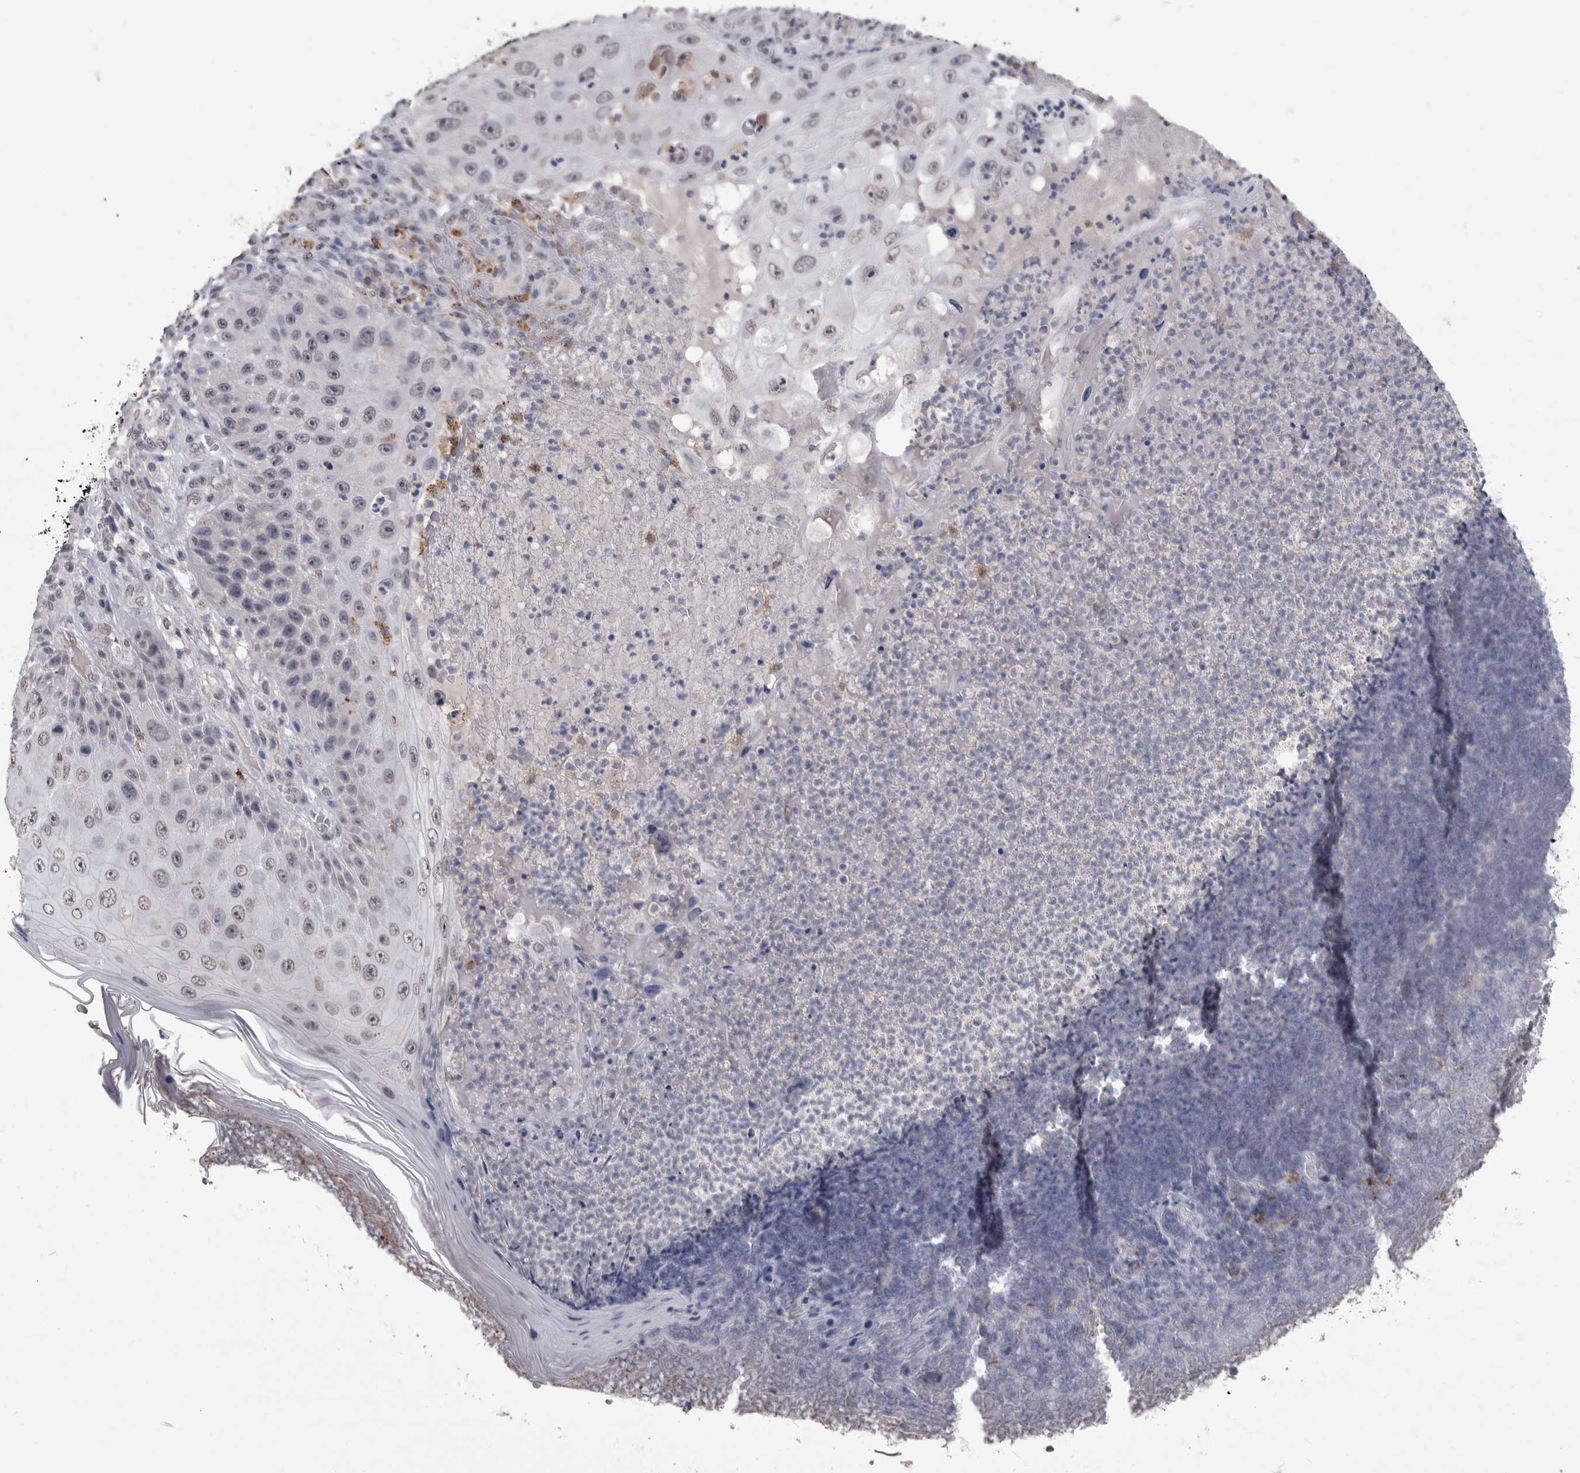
{"staining": {"intensity": "weak", "quantity": "<25%", "location": "nuclear"}, "tissue": "skin cancer", "cell_type": "Tumor cells", "image_type": "cancer", "snomed": [{"axis": "morphology", "description": "Squamous cell carcinoma, NOS"}, {"axis": "topography", "description": "Skin"}], "caption": "This is a image of immunohistochemistry (IHC) staining of skin cancer (squamous cell carcinoma), which shows no positivity in tumor cells.", "gene": "PAX5", "patient": {"sex": "female", "age": 88}}